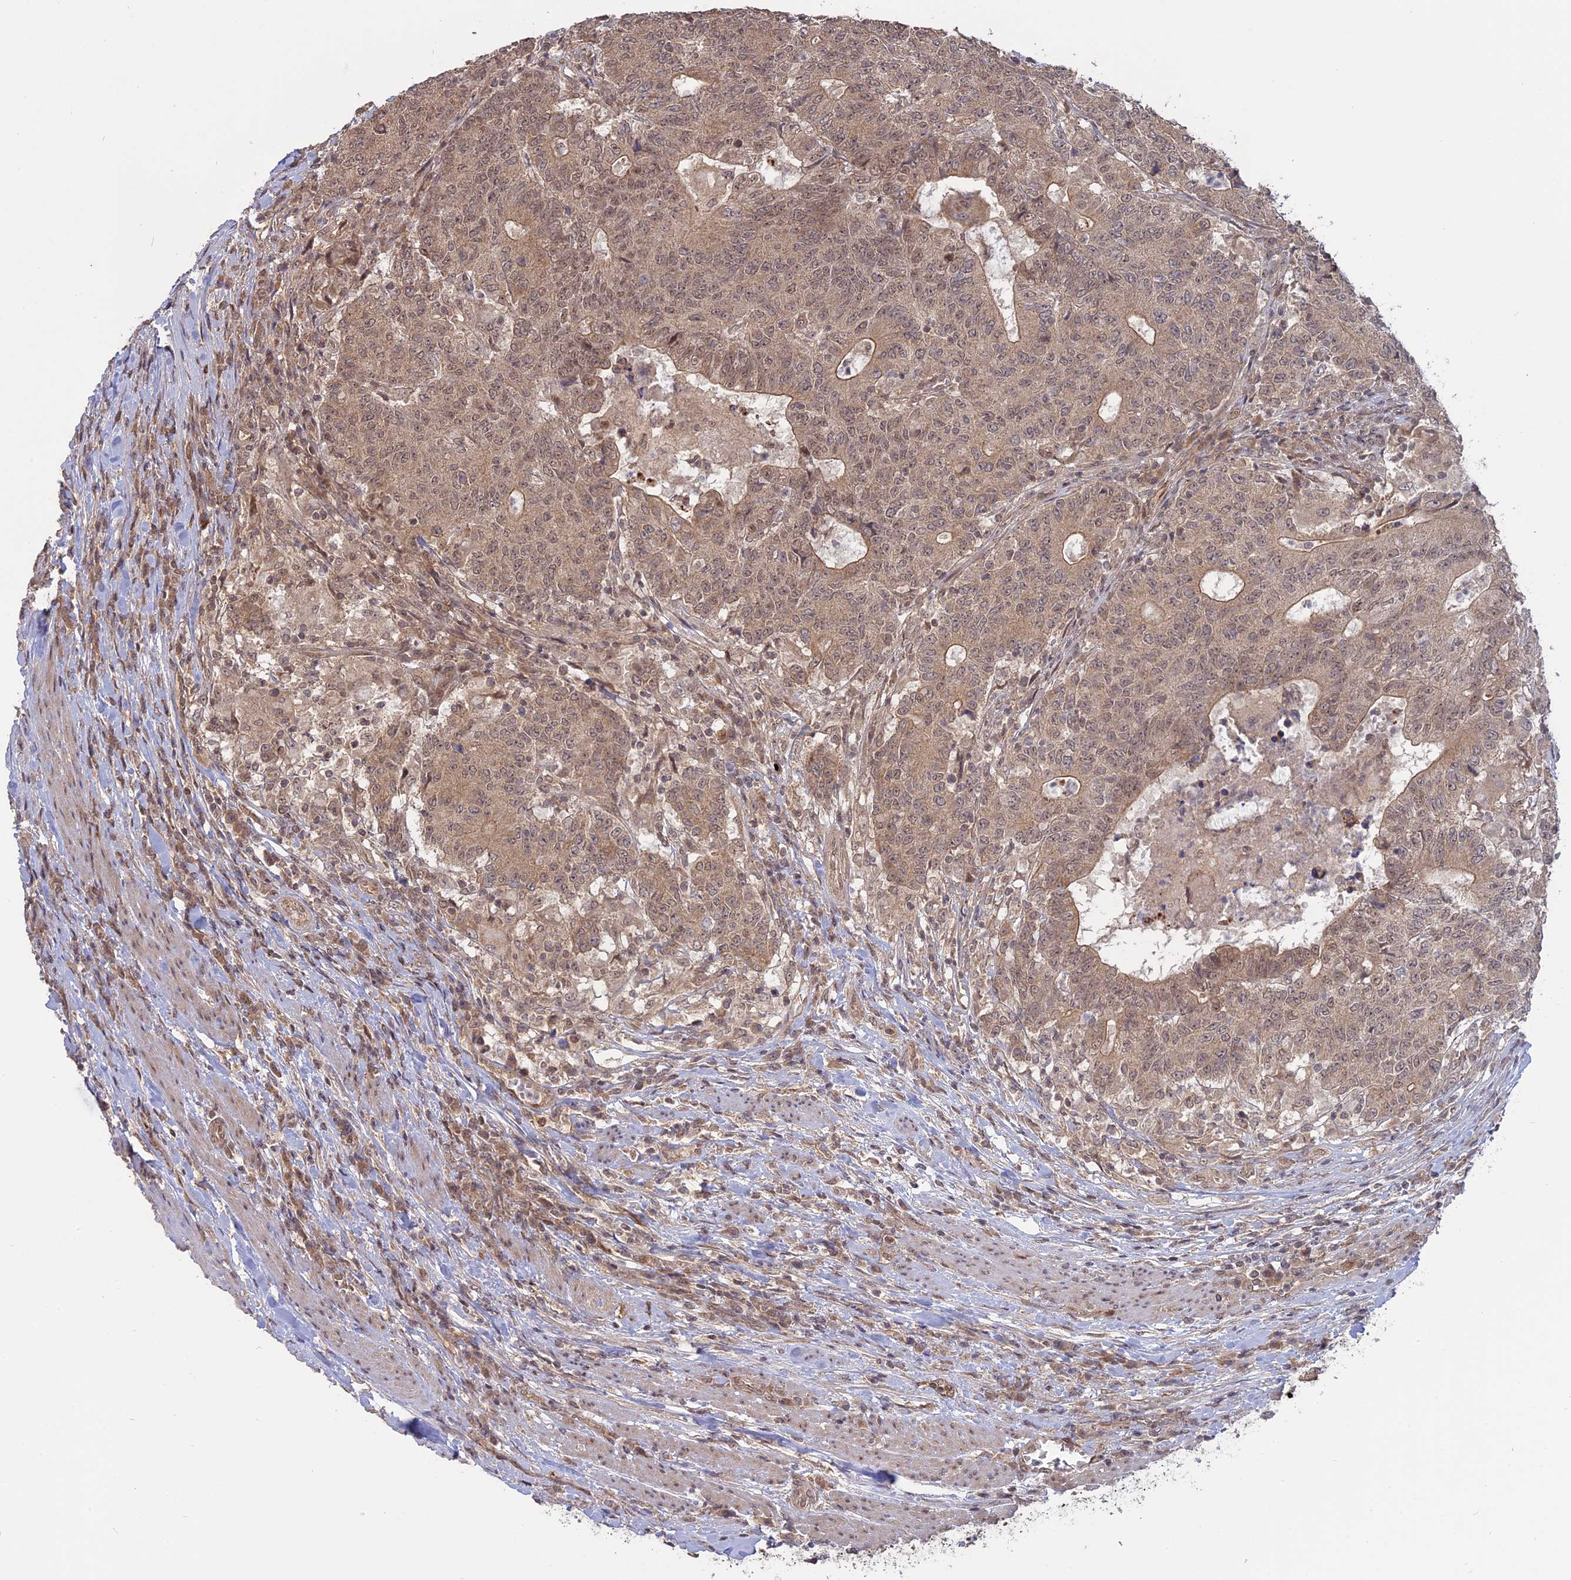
{"staining": {"intensity": "weak", "quantity": ">75%", "location": "cytoplasmic/membranous,nuclear"}, "tissue": "colorectal cancer", "cell_type": "Tumor cells", "image_type": "cancer", "snomed": [{"axis": "morphology", "description": "Adenocarcinoma, NOS"}, {"axis": "topography", "description": "Colon"}], "caption": "An immunohistochemistry (IHC) image of tumor tissue is shown. Protein staining in brown labels weak cytoplasmic/membranous and nuclear positivity in colorectal adenocarcinoma within tumor cells. The protein is shown in brown color, while the nuclei are stained blue.", "gene": "PKIG", "patient": {"sex": "female", "age": 75}}